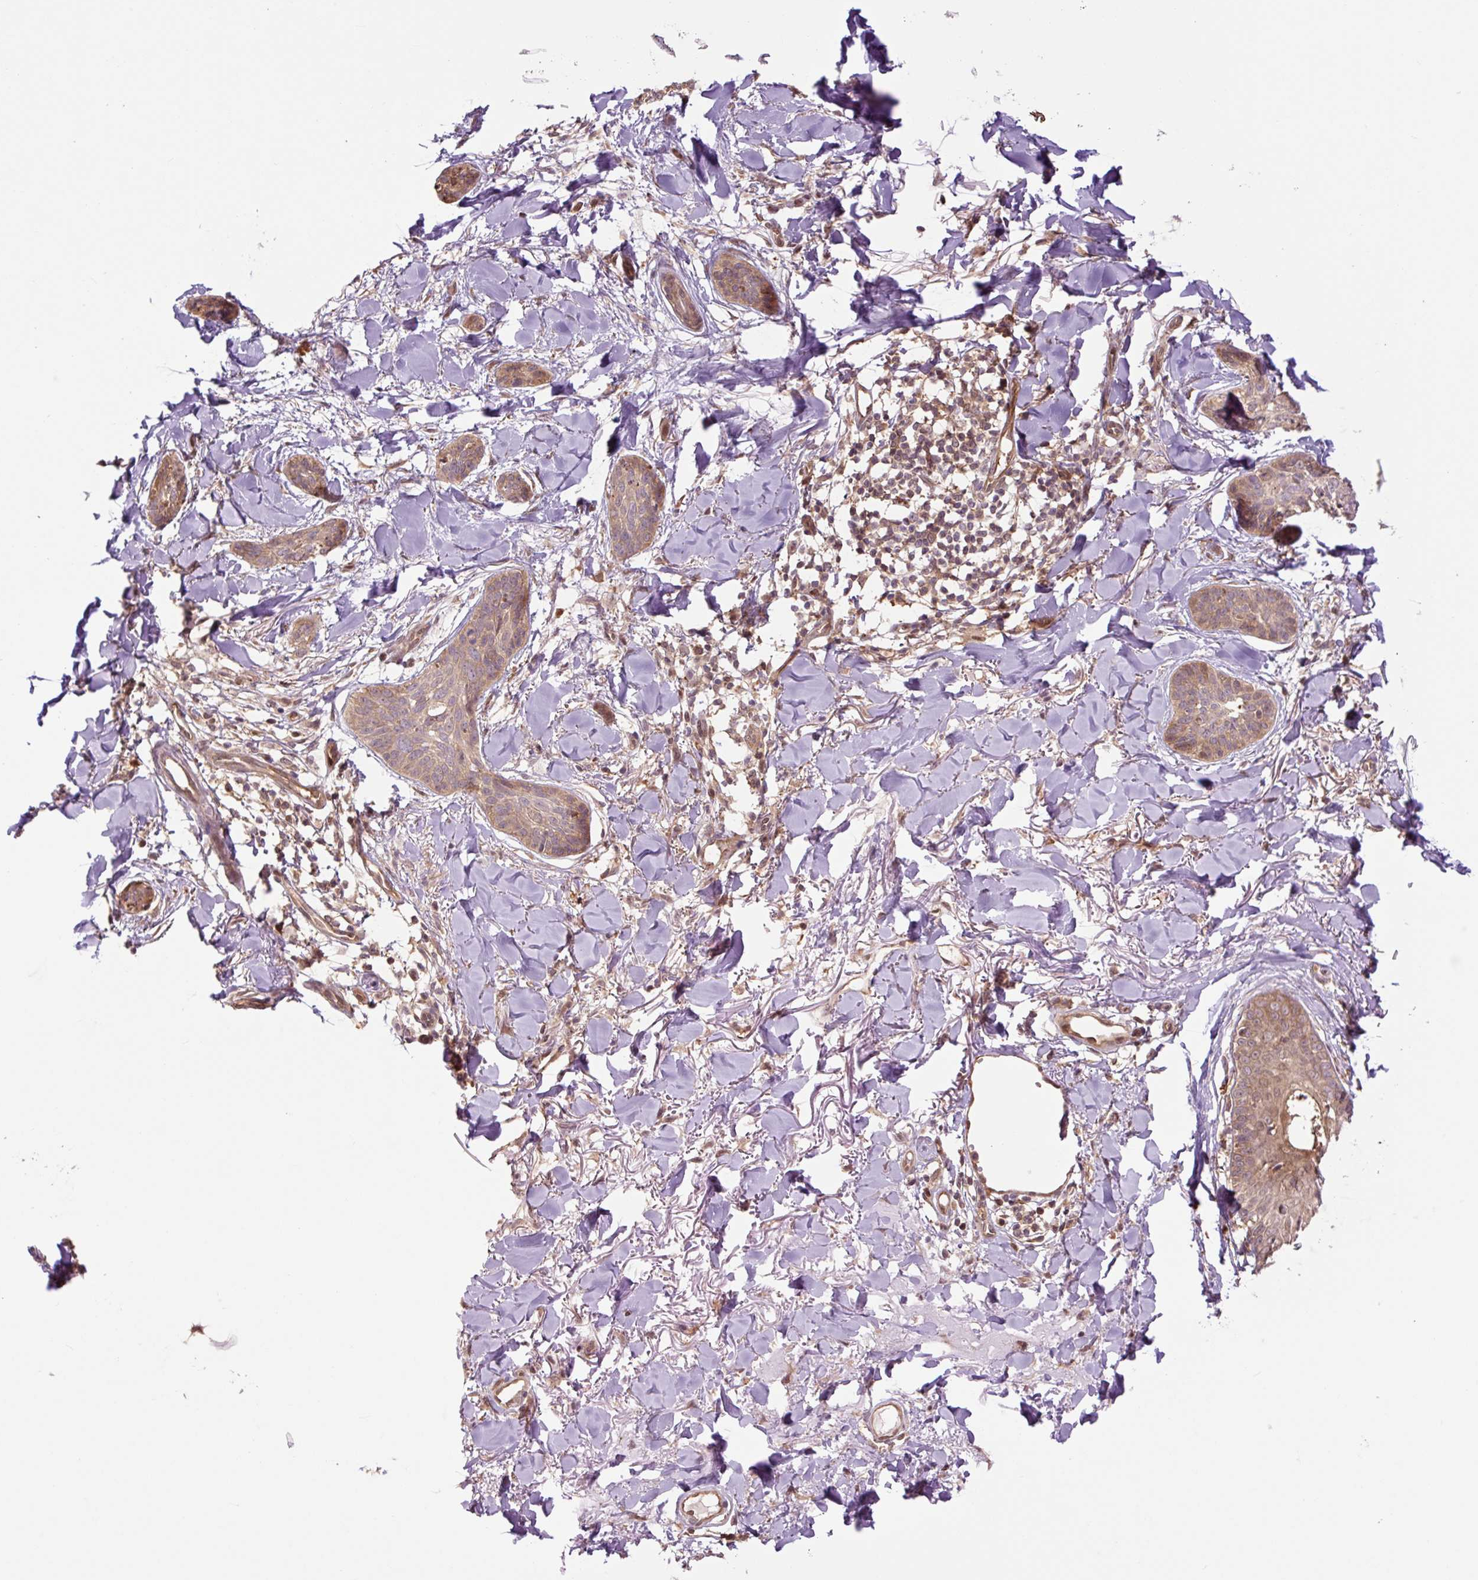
{"staining": {"intensity": "moderate", "quantity": ">75%", "location": "cytoplasmic/membranous"}, "tissue": "skin cancer", "cell_type": "Tumor cells", "image_type": "cancer", "snomed": [{"axis": "morphology", "description": "Basal cell carcinoma"}, {"axis": "topography", "description": "Skin"}], "caption": "DAB (3,3'-diaminobenzidine) immunohistochemical staining of skin basal cell carcinoma demonstrates moderate cytoplasmic/membranous protein staining in approximately >75% of tumor cells.", "gene": "TPT1", "patient": {"sex": "male", "age": 52}}